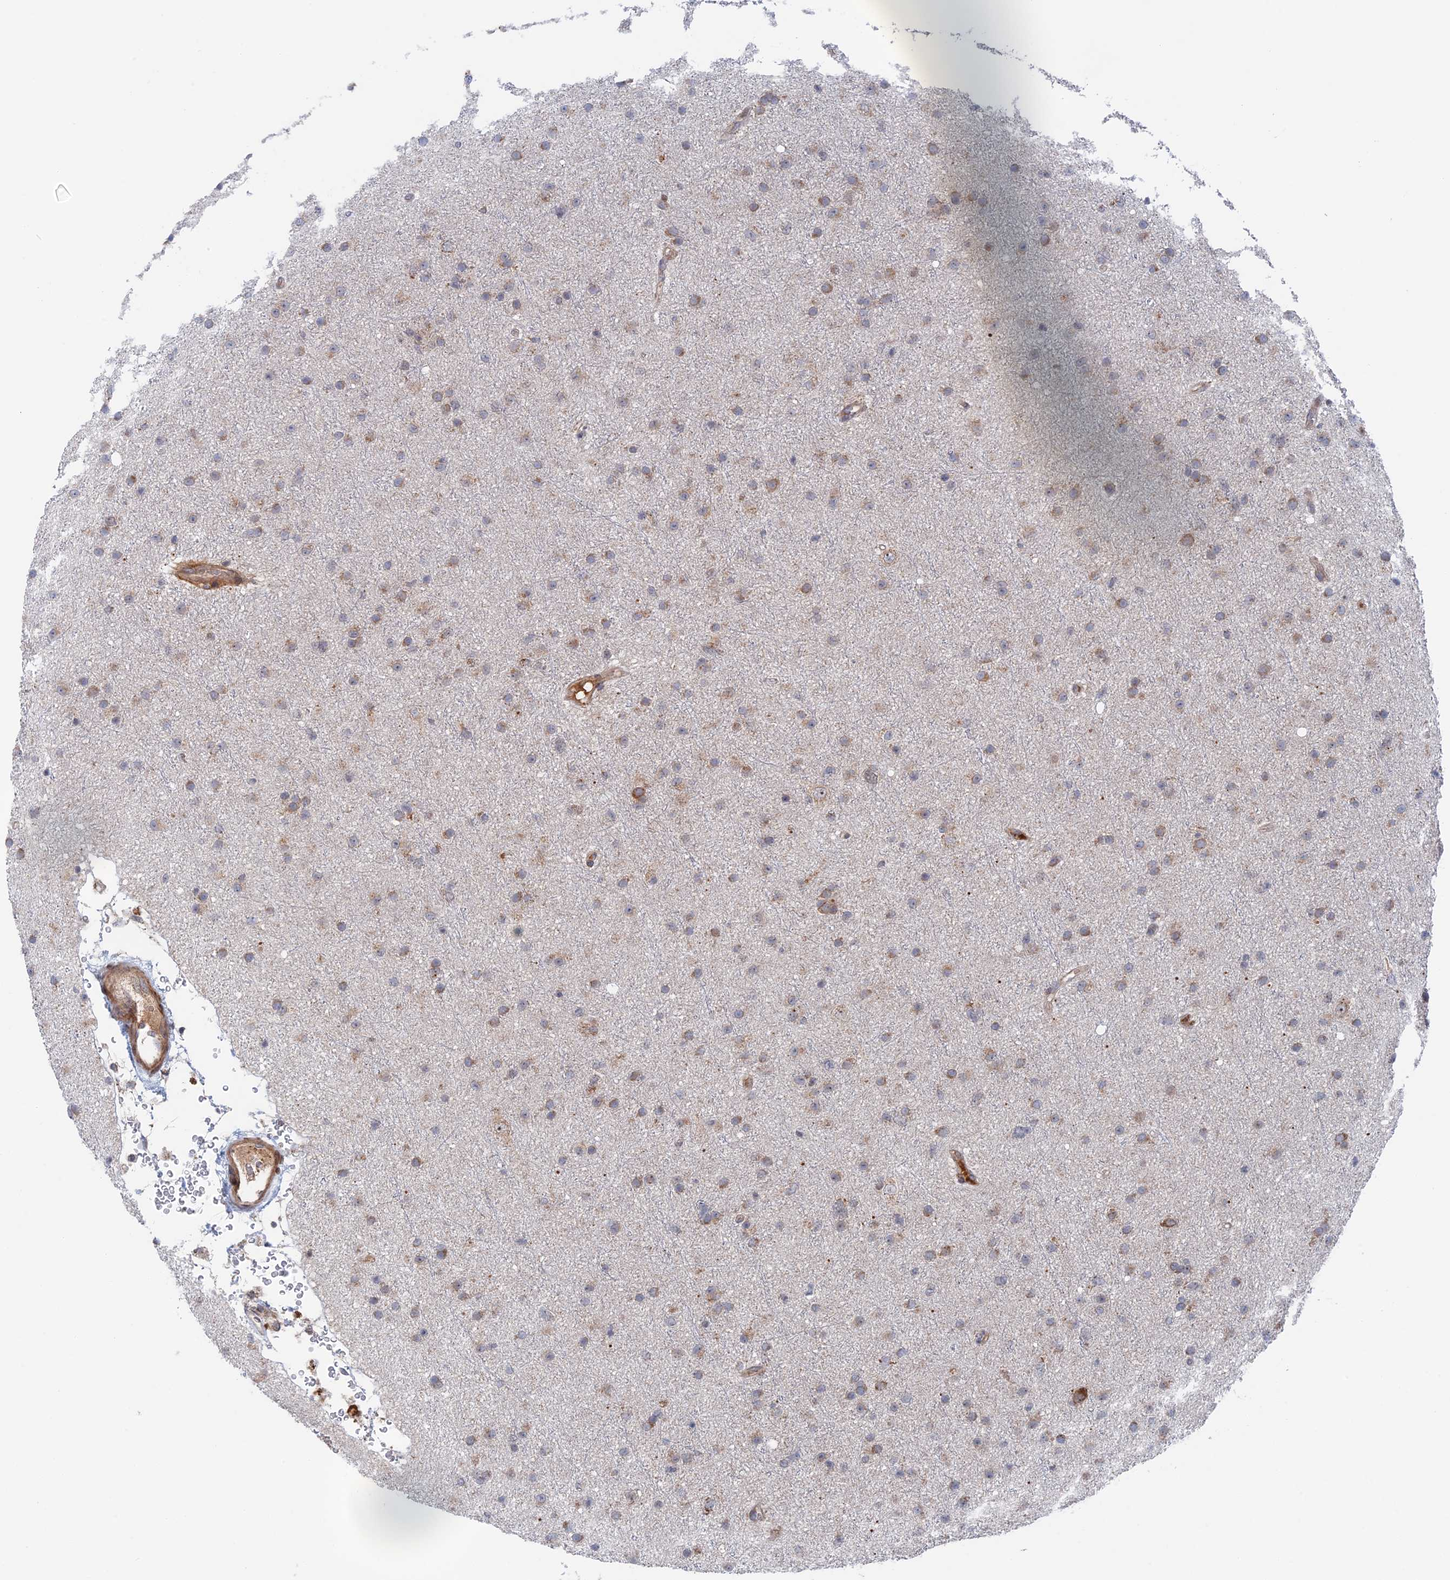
{"staining": {"intensity": "weak", "quantity": "<25%", "location": "cytoplasmic/membranous"}, "tissue": "glioma", "cell_type": "Tumor cells", "image_type": "cancer", "snomed": [{"axis": "morphology", "description": "Glioma, malignant, Low grade"}, {"axis": "topography", "description": "Cerebral cortex"}], "caption": "Immunohistochemistry micrograph of neoplastic tissue: human malignant glioma (low-grade) stained with DAB demonstrates no significant protein positivity in tumor cells.", "gene": "IL7", "patient": {"sex": "female", "age": 39}}